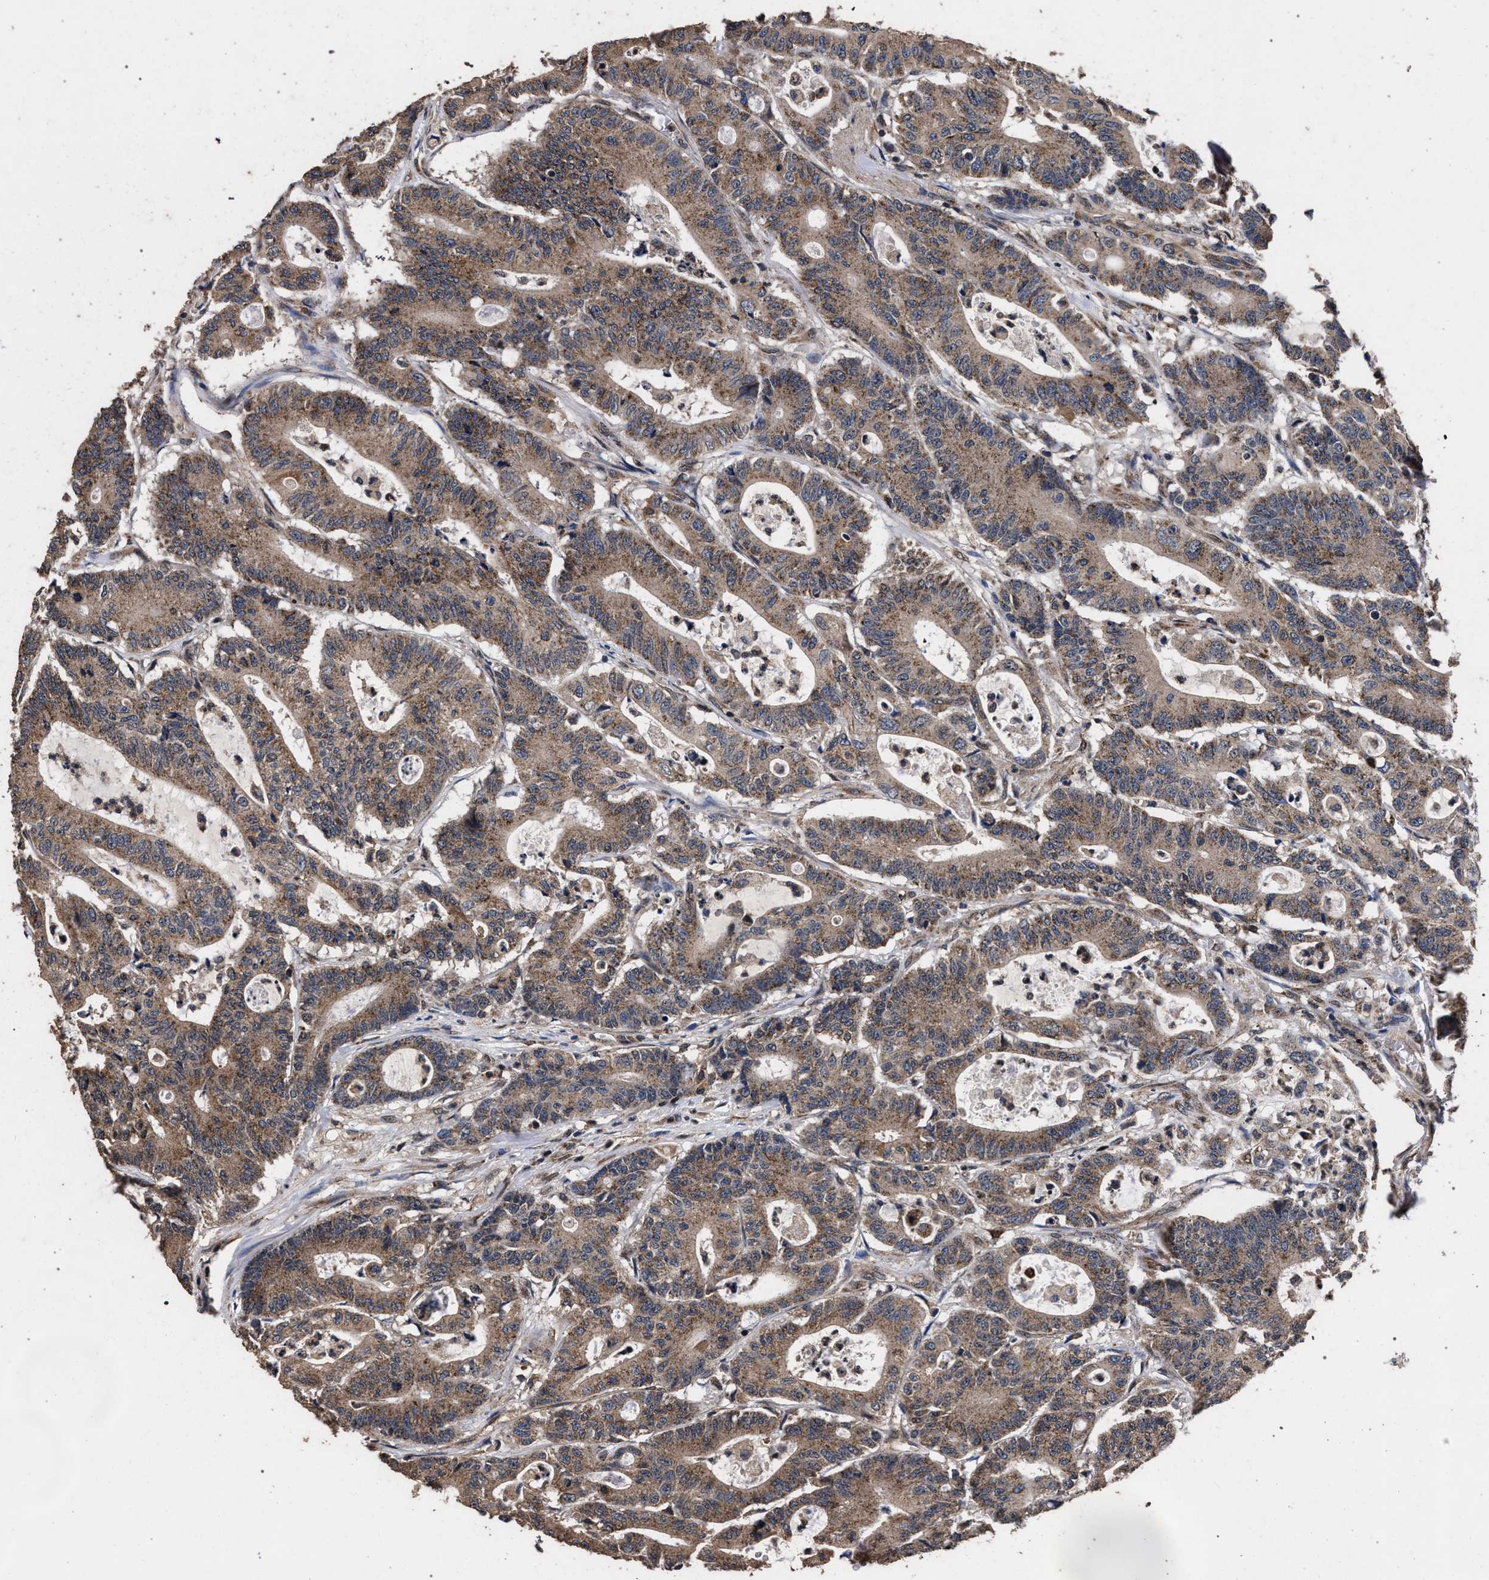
{"staining": {"intensity": "moderate", "quantity": ">75%", "location": "cytoplasmic/membranous"}, "tissue": "colorectal cancer", "cell_type": "Tumor cells", "image_type": "cancer", "snomed": [{"axis": "morphology", "description": "Adenocarcinoma, NOS"}, {"axis": "topography", "description": "Colon"}], "caption": "IHC photomicrograph of colorectal adenocarcinoma stained for a protein (brown), which reveals medium levels of moderate cytoplasmic/membranous staining in about >75% of tumor cells.", "gene": "ACOX1", "patient": {"sex": "female", "age": 84}}